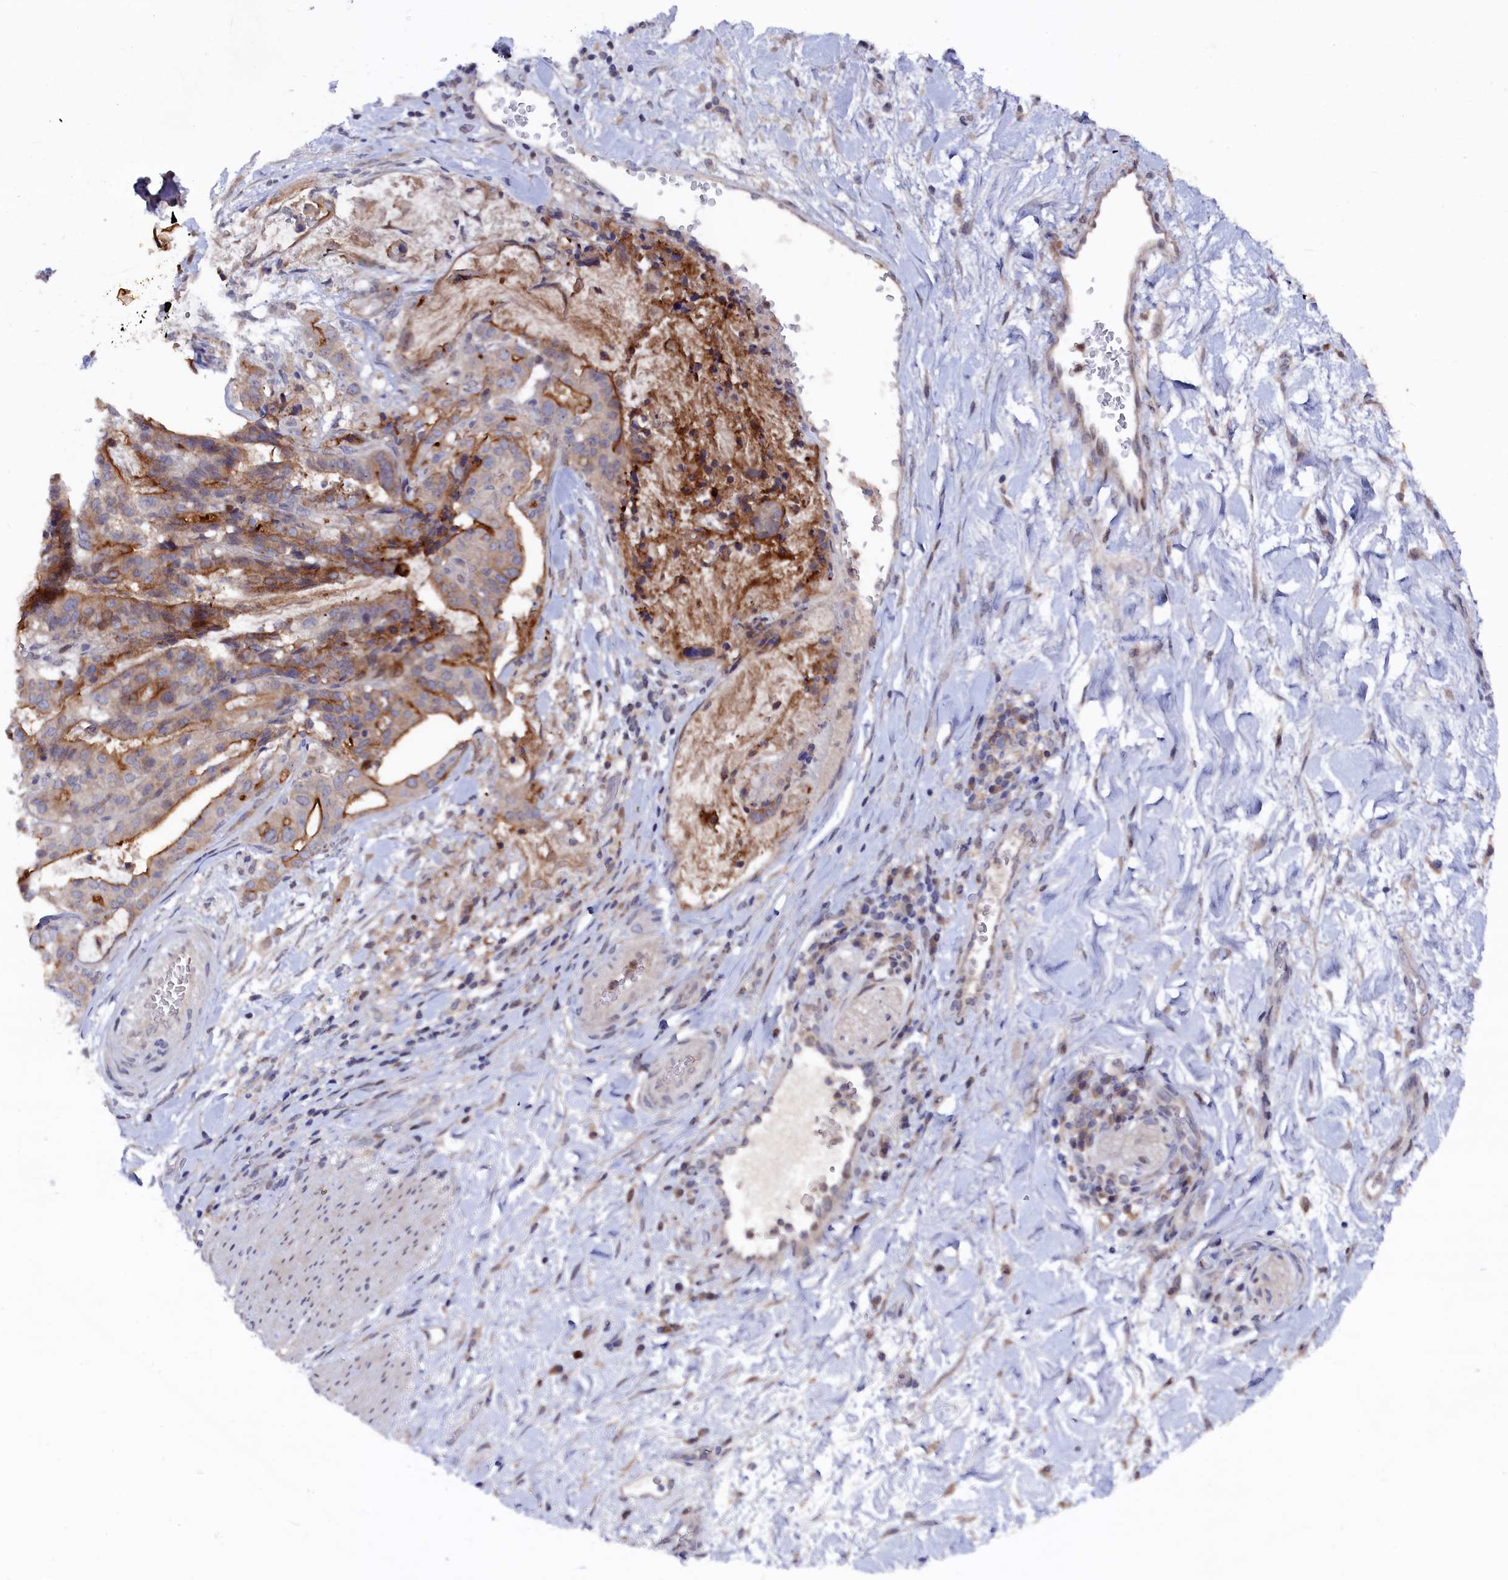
{"staining": {"intensity": "moderate", "quantity": "25%-75%", "location": "cytoplasmic/membranous"}, "tissue": "stomach cancer", "cell_type": "Tumor cells", "image_type": "cancer", "snomed": [{"axis": "morphology", "description": "Adenocarcinoma, NOS"}, {"axis": "topography", "description": "Stomach"}], "caption": "Moderate cytoplasmic/membranous staining for a protein is seen in approximately 25%-75% of tumor cells of adenocarcinoma (stomach) using immunohistochemistry (IHC).", "gene": "TMC5", "patient": {"sex": "male", "age": 48}}